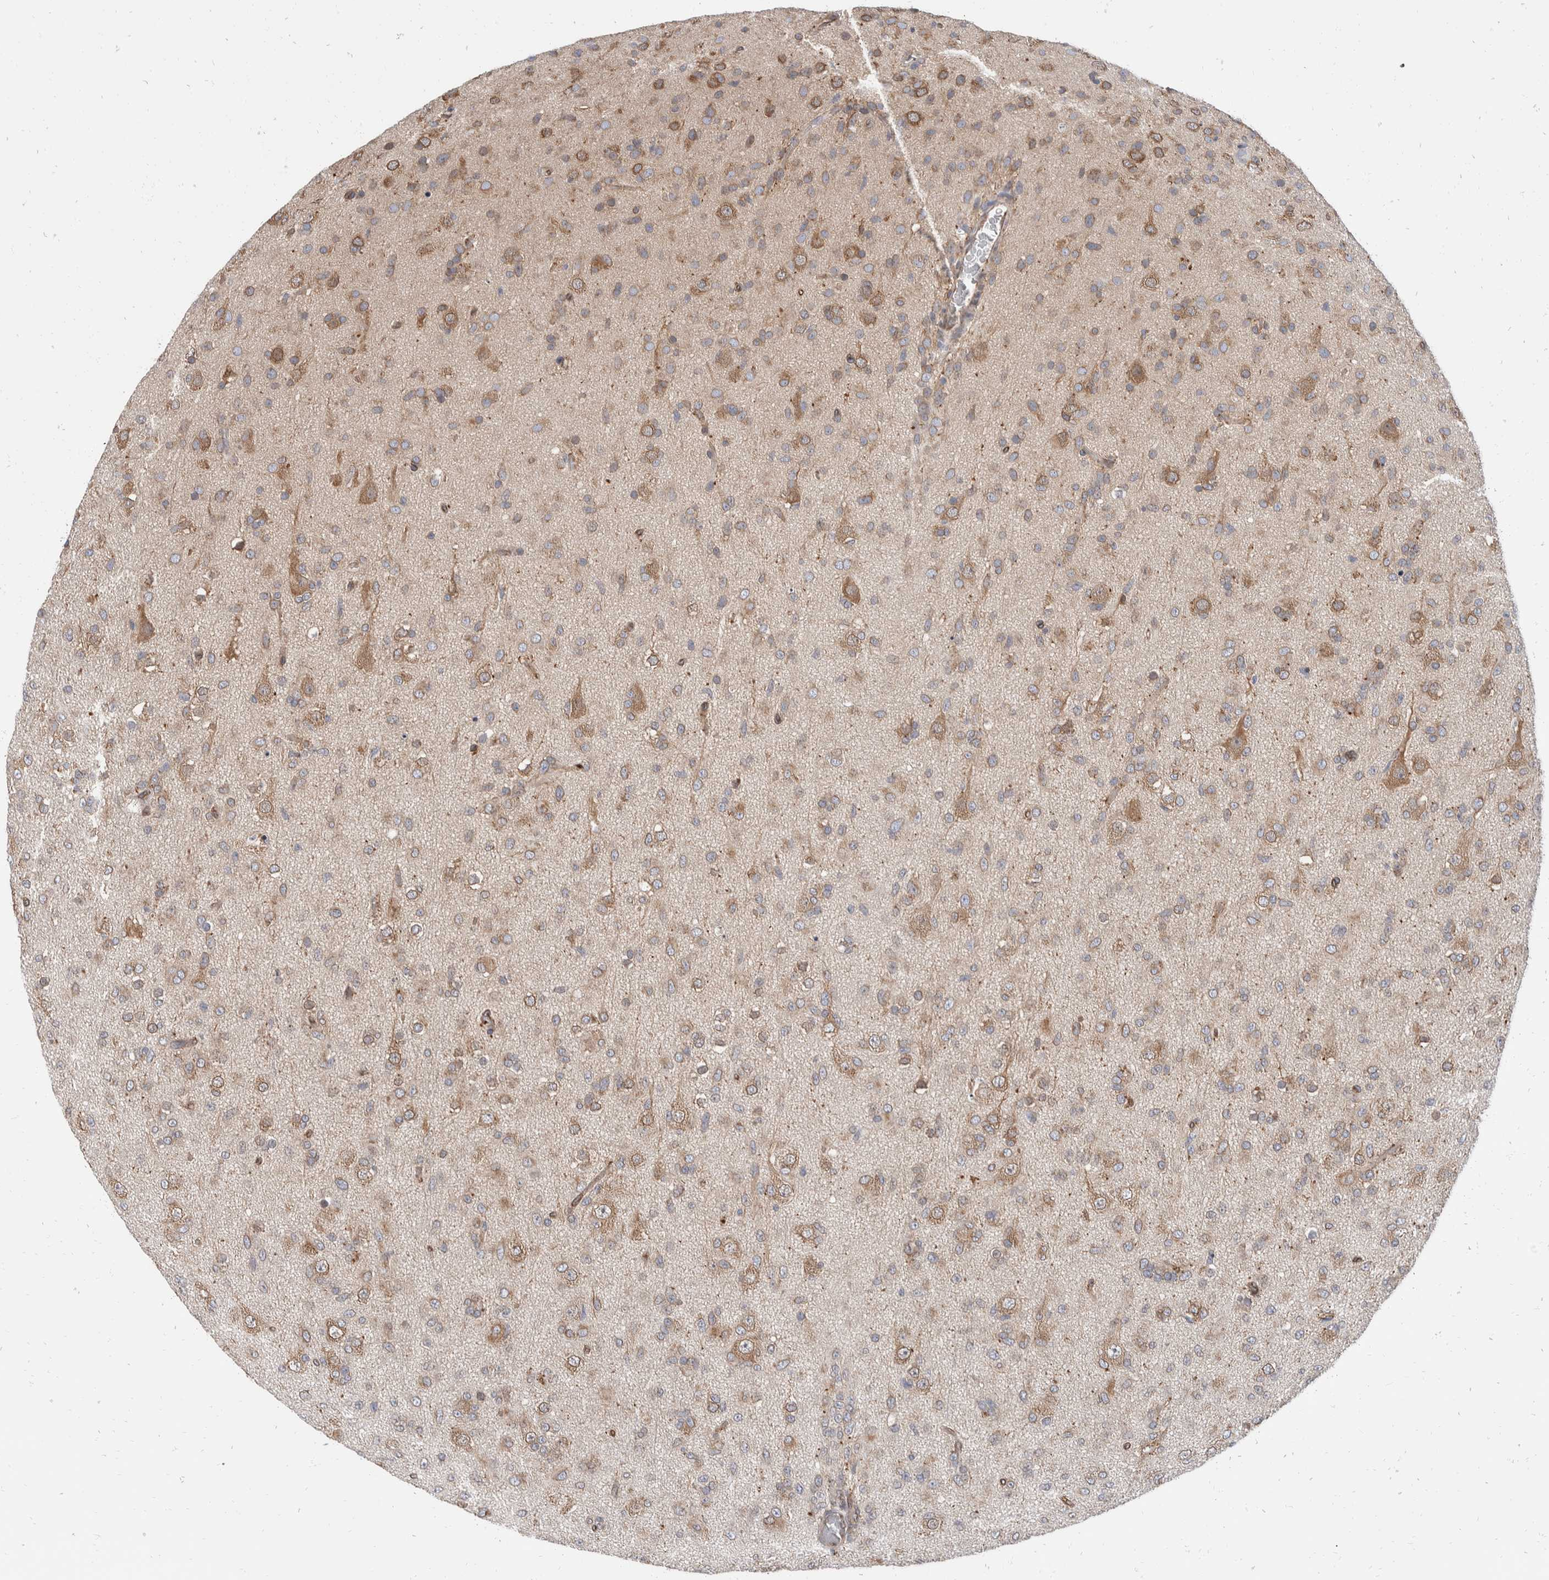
{"staining": {"intensity": "weak", "quantity": ">75%", "location": "cytoplasmic/membranous"}, "tissue": "glioma", "cell_type": "Tumor cells", "image_type": "cancer", "snomed": [{"axis": "morphology", "description": "Glioma, malignant, Low grade"}, {"axis": "topography", "description": "Brain"}], "caption": "An IHC photomicrograph of tumor tissue is shown. Protein staining in brown highlights weak cytoplasmic/membranous positivity in malignant glioma (low-grade) within tumor cells.", "gene": "TMEM245", "patient": {"sex": "male", "age": 65}}